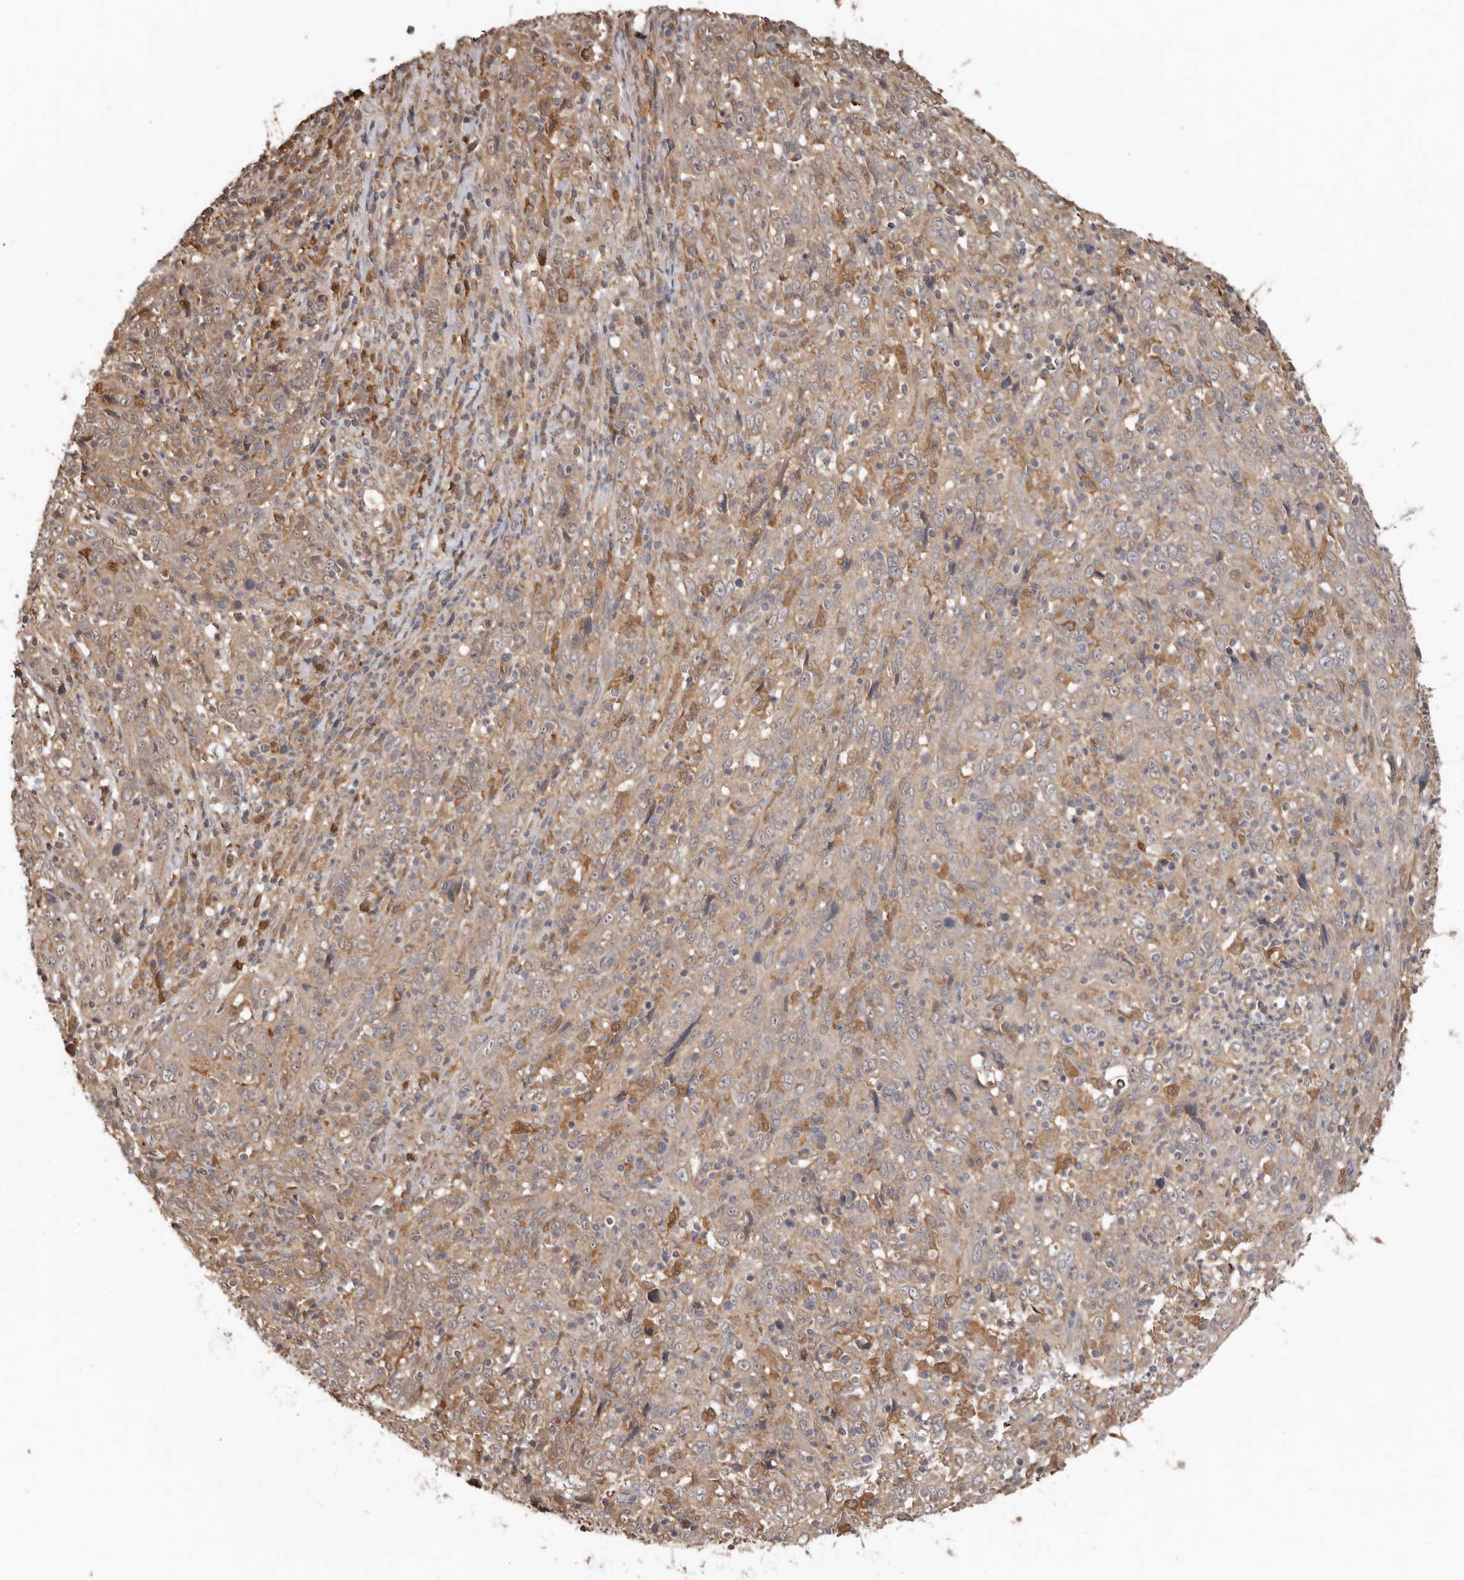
{"staining": {"intensity": "weak", "quantity": ">75%", "location": "cytoplasmic/membranous"}, "tissue": "cervical cancer", "cell_type": "Tumor cells", "image_type": "cancer", "snomed": [{"axis": "morphology", "description": "Squamous cell carcinoma, NOS"}, {"axis": "topography", "description": "Cervix"}], "caption": "High-magnification brightfield microscopy of cervical squamous cell carcinoma stained with DAB (brown) and counterstained with hematoxylin (blue). tumor cells exhibit weak cytoplasmic/membranous expression is seen in approximately>75% of cells.", "gene": "RSPO2", "patient": {"sex": "female", "age": 46}}